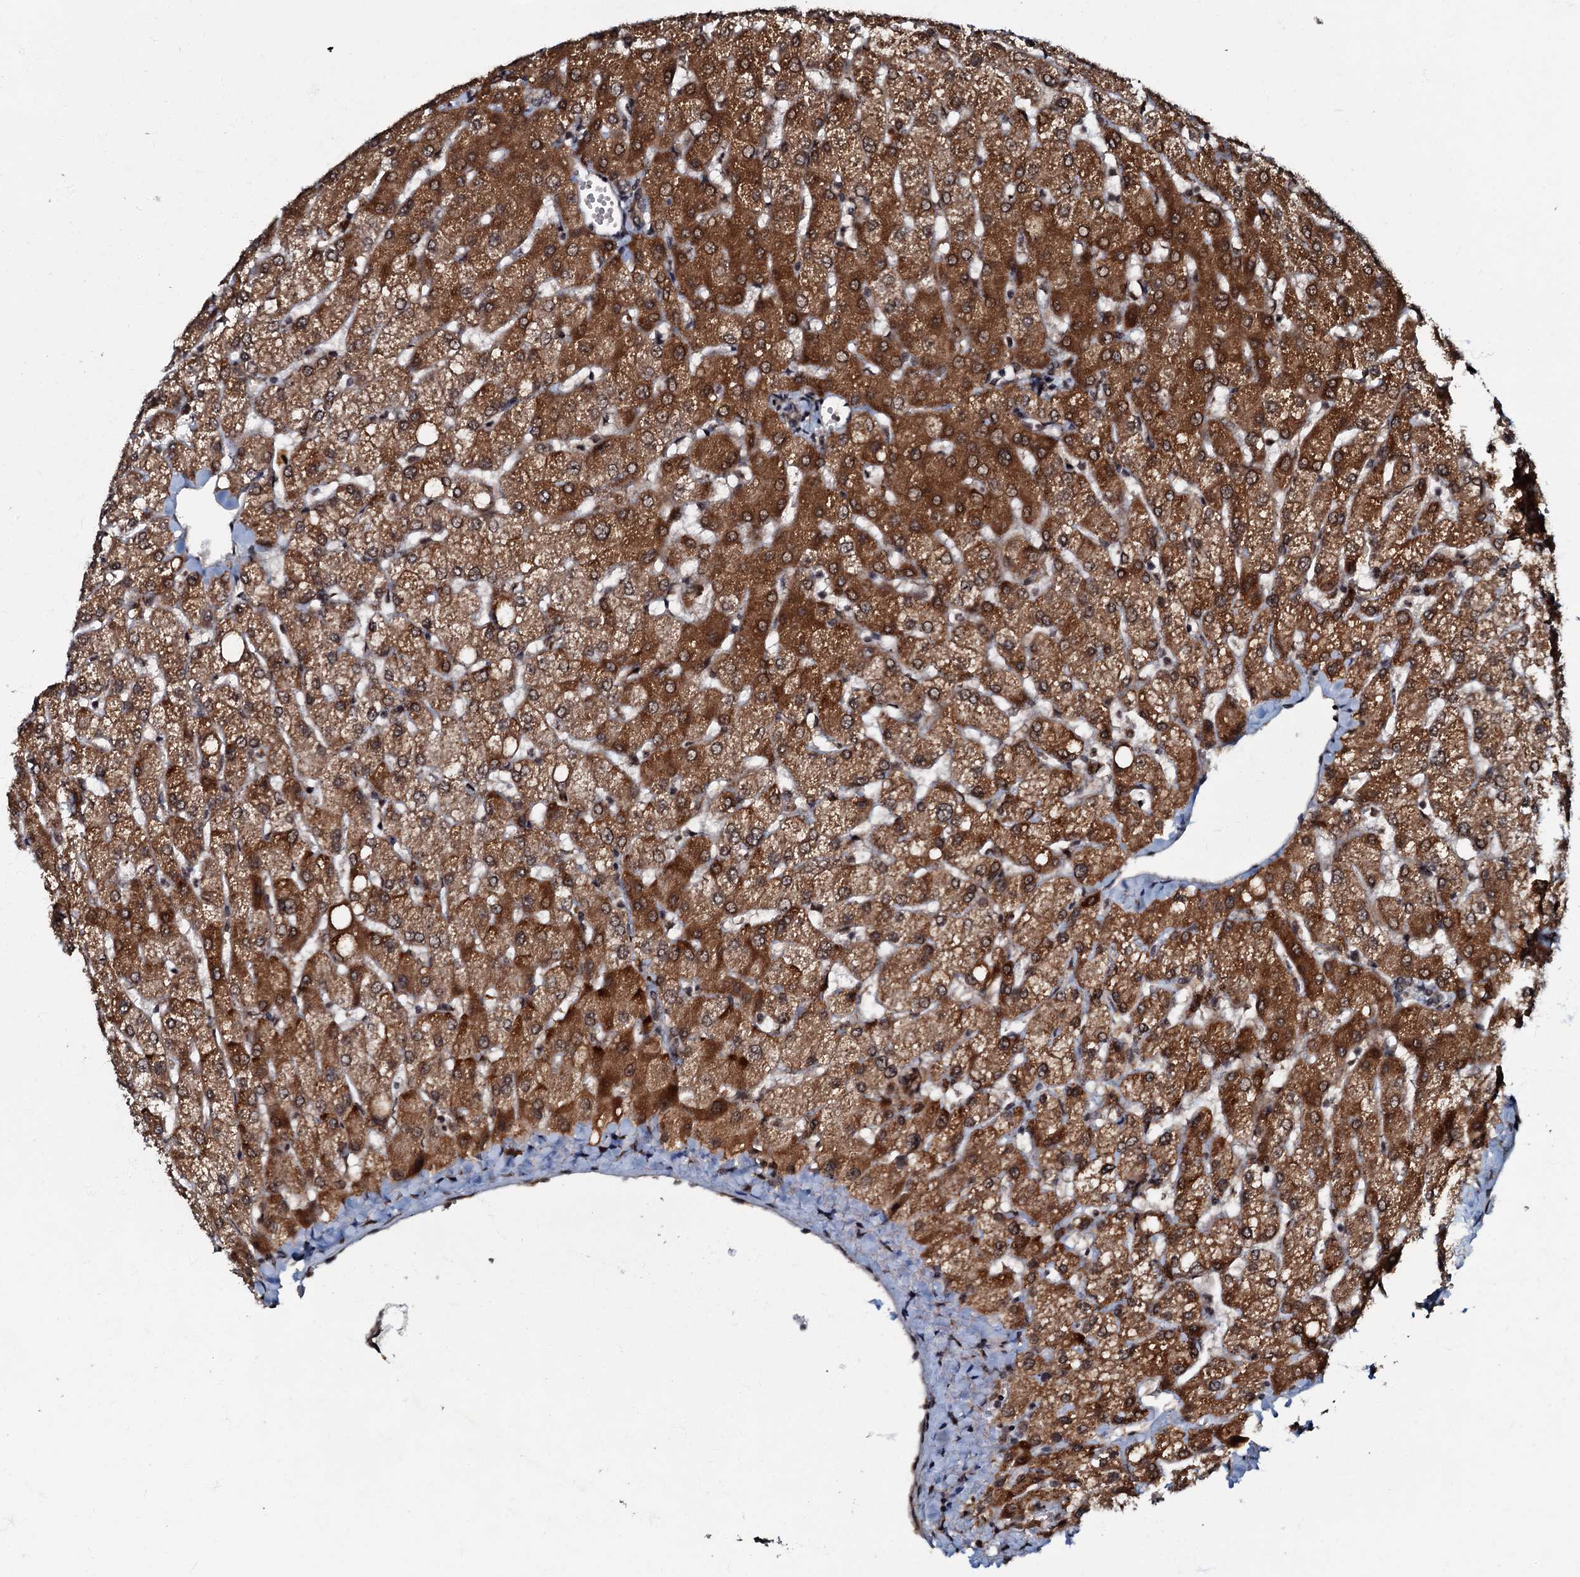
{"staining": {"intensity": "moderate", "quantity": ">75%", "location": "cytoplasmic/membranous,nuclear"}, "tissue": "liver", "cell_type": "Cholangiocytes", "image_type": "normal", "snomed": [{"axis": "morphology", "description": "Normal tissue, NOS"}, {"axis": "topography", "description": "Liver"}], "caption": "Moderate cytoplasmic/membranous,nuclear staining is present in about >75% of cholangiocytes in unremarkable liver.", "gene": "C18orf32", "patient": {"sex": "female", "age": 54}}